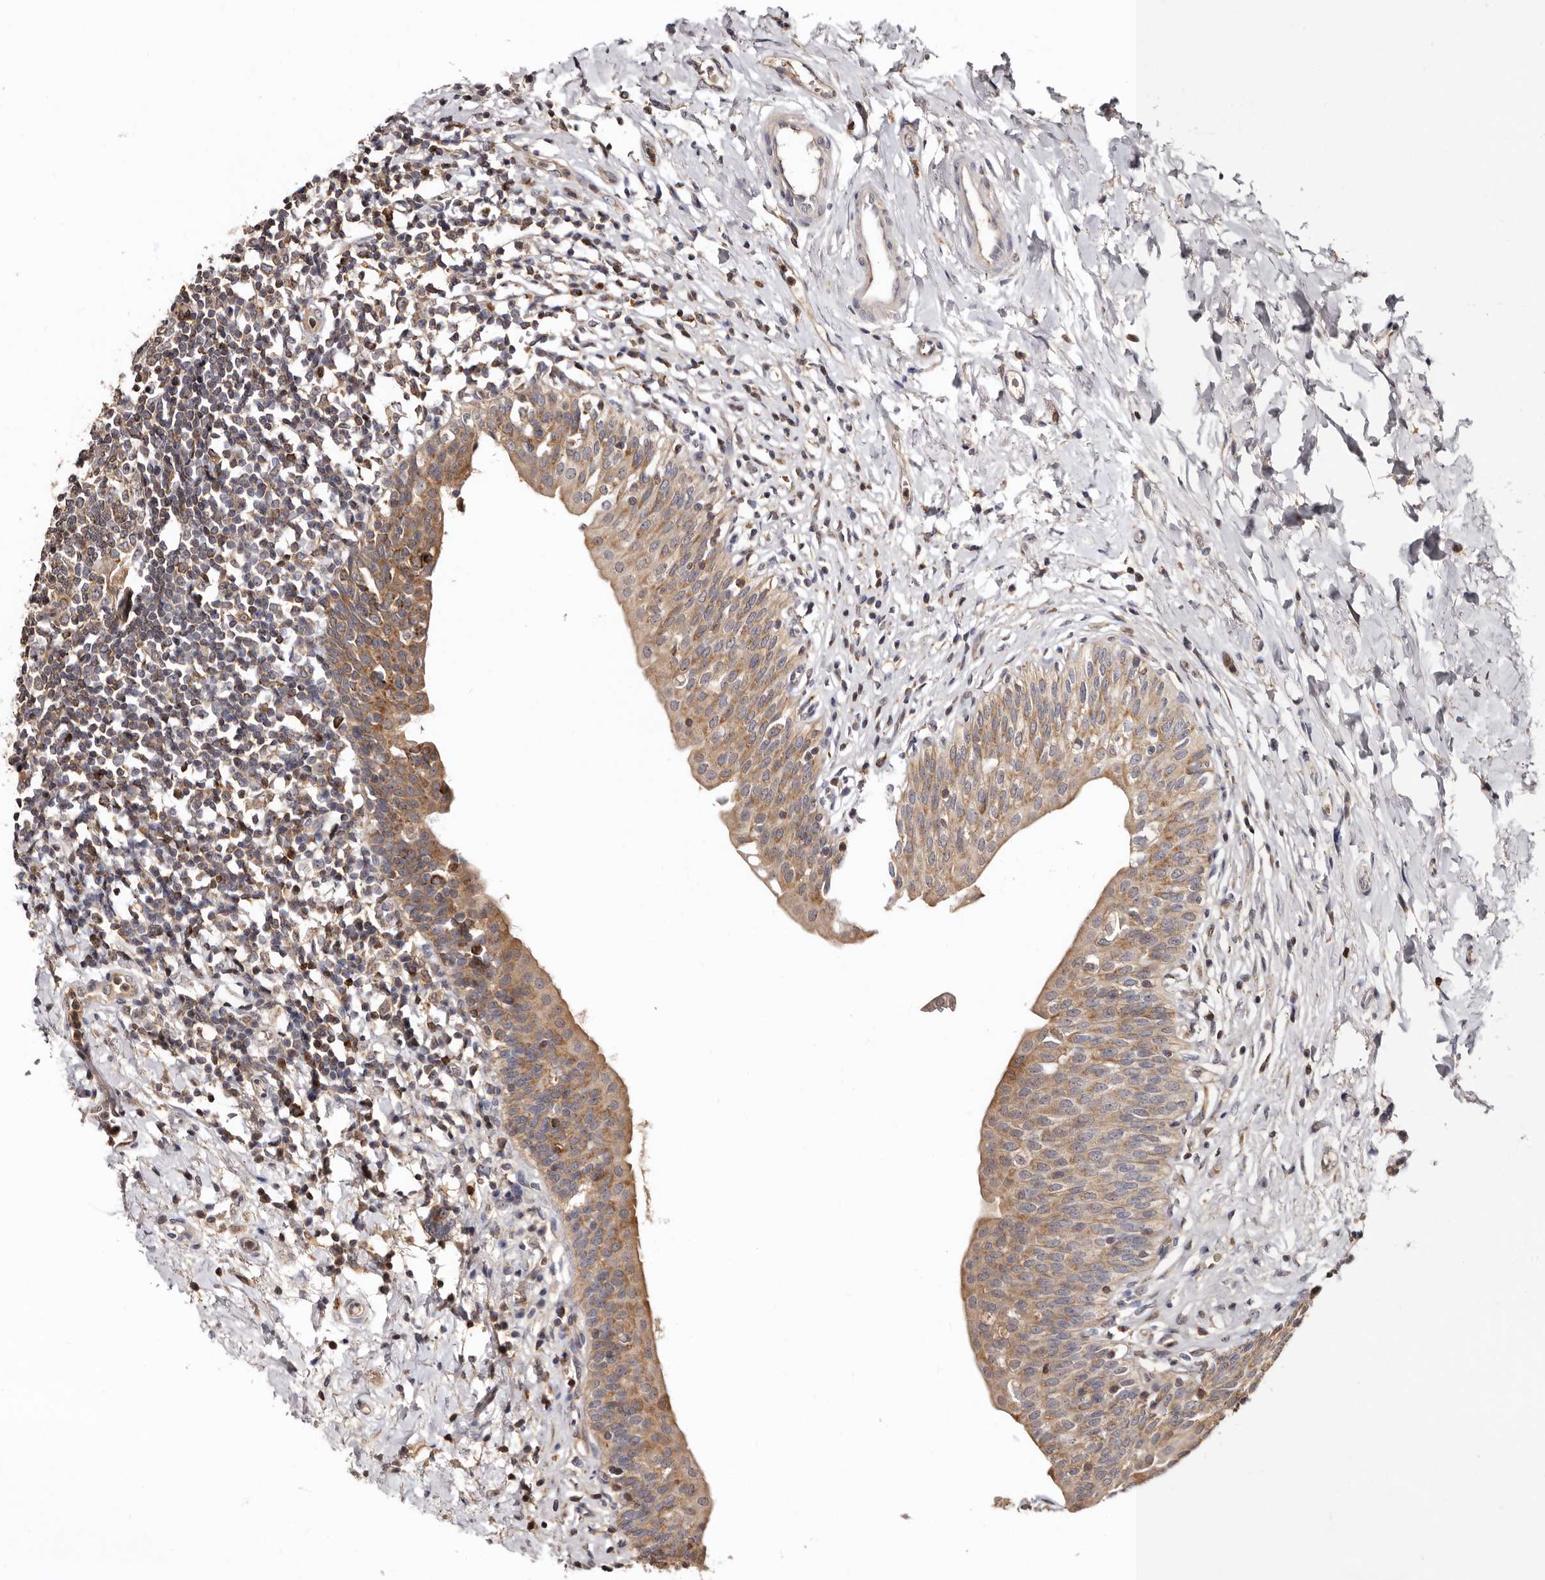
{"staining": {"intensity": "moderate", "quantity": ">75%", "location": "cytoplasmic/membranous"}, "tissue": "urinary bladder", "cell_type": "Urothelial cells", "image_type": "normal", "snomed": [{"axis": "morphology", "description": "Normal tissue, NOS"}, {"axis": "topography", "description": "Urinary bladder"}], "caption": "Immunohistochemical staining of benign urinary bladder reveals moderate cytoplasmic/membranous protein staining in about >75% of urothelial cells.", "gene": "BAX", "patient": {"sex": "male", "age": 83}}